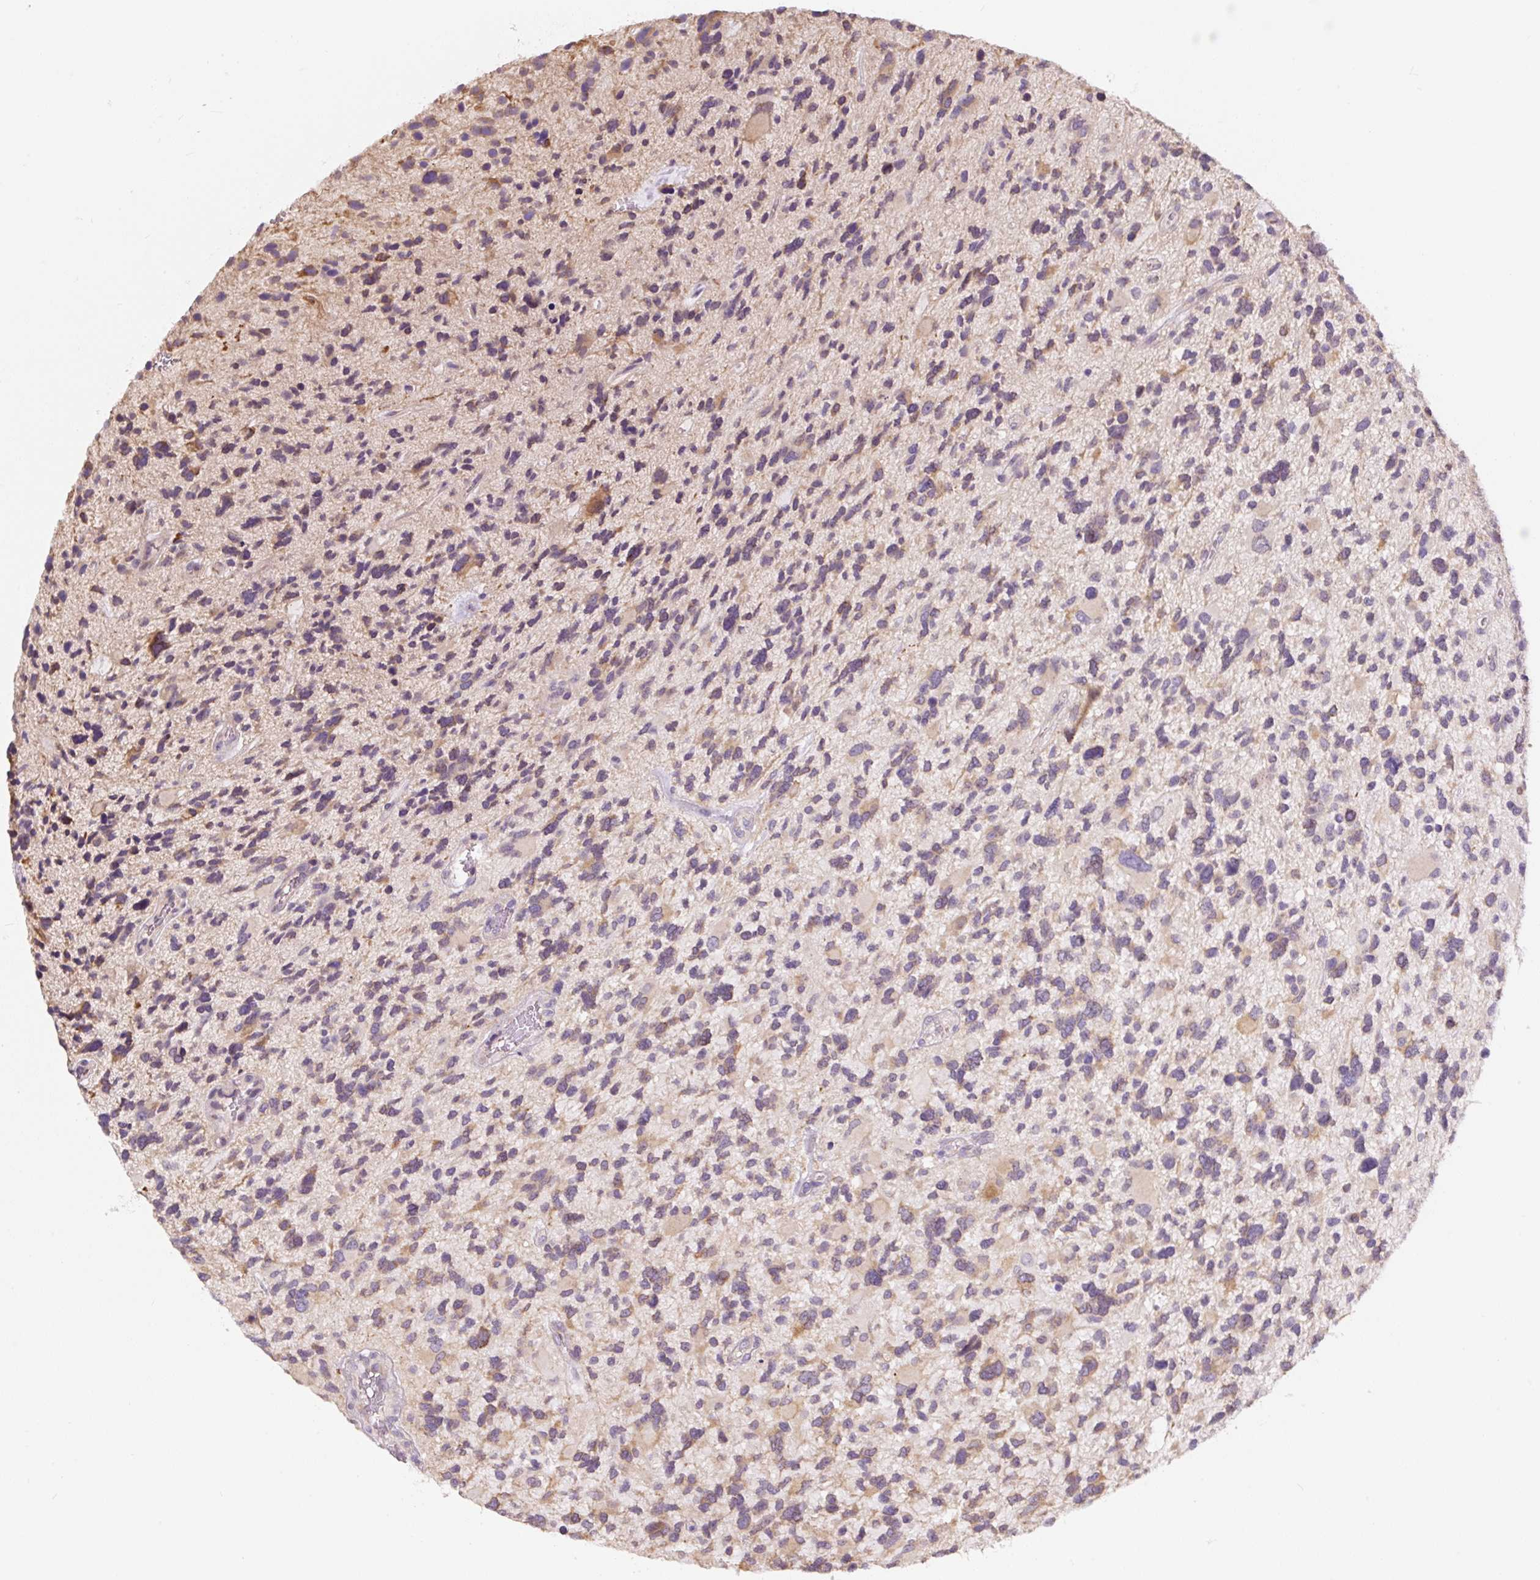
{"staining": {"intensity": "weak", "quantity": "25%-75%", "location": "cytoplasmic/membranous"}, "tissue": "glioma", "cell_type": "Tumor cells", "image_type": "cancer", "snomed": [{"axis": "morphology", "description": "Glioma, malignant, High grade"}, {"axis": "topography", "description": "Brain"}], "caption": "A brown stain labels weak cytoplasmic/membranous expression of a protein in human glioma tumor cells. The staining was performed using DAB (3,3'-diaminobenzidine) to visualize the protein expression in brown, while the nuclei were stained in blue with hematoxylin (Magnification: 20x).", "gene": "ASRGL1", "patient": {"sex": "female", "age": 11}}